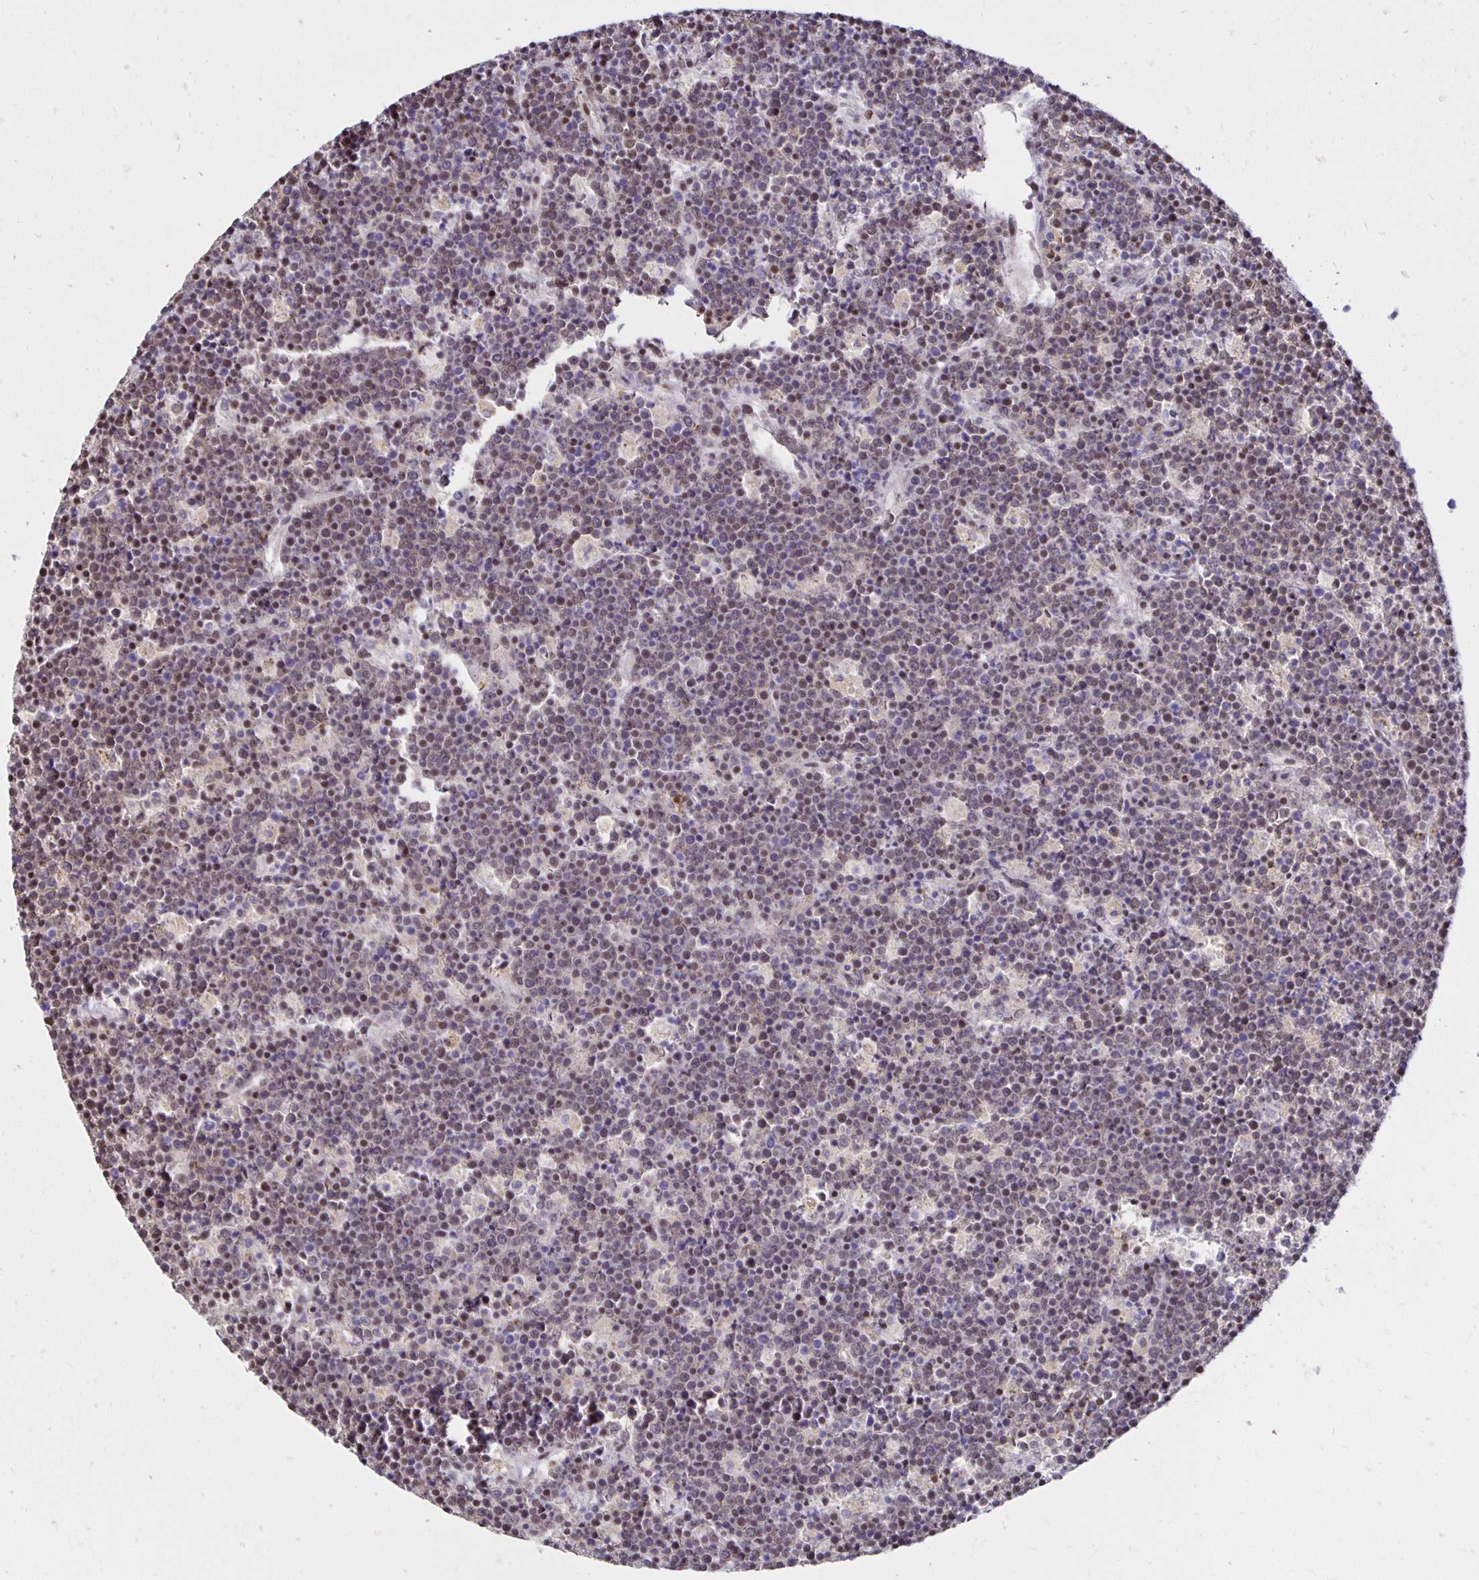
{"staining": {"intensity": "moderate", "quantity": "25%-75%", "location": "nuclear"}, "tissue": "lymphoma", "cell_type": "Tumor cells", "image_type": "cancer", "snomed": [{"axis": "morphology", "description": "Malignant lymphoma, non-Hodgkin's type, High grade"}, {"axis": "topography", "description": "Ovary"}], "caption": "Immunohistochemical staining of human lymphoma reveals medium levels of moderate nuclear expression in approximately 25%-75% of tumor cells.", "gene": "ZNF579", "patient": {"sex": "female", "age": 56}}